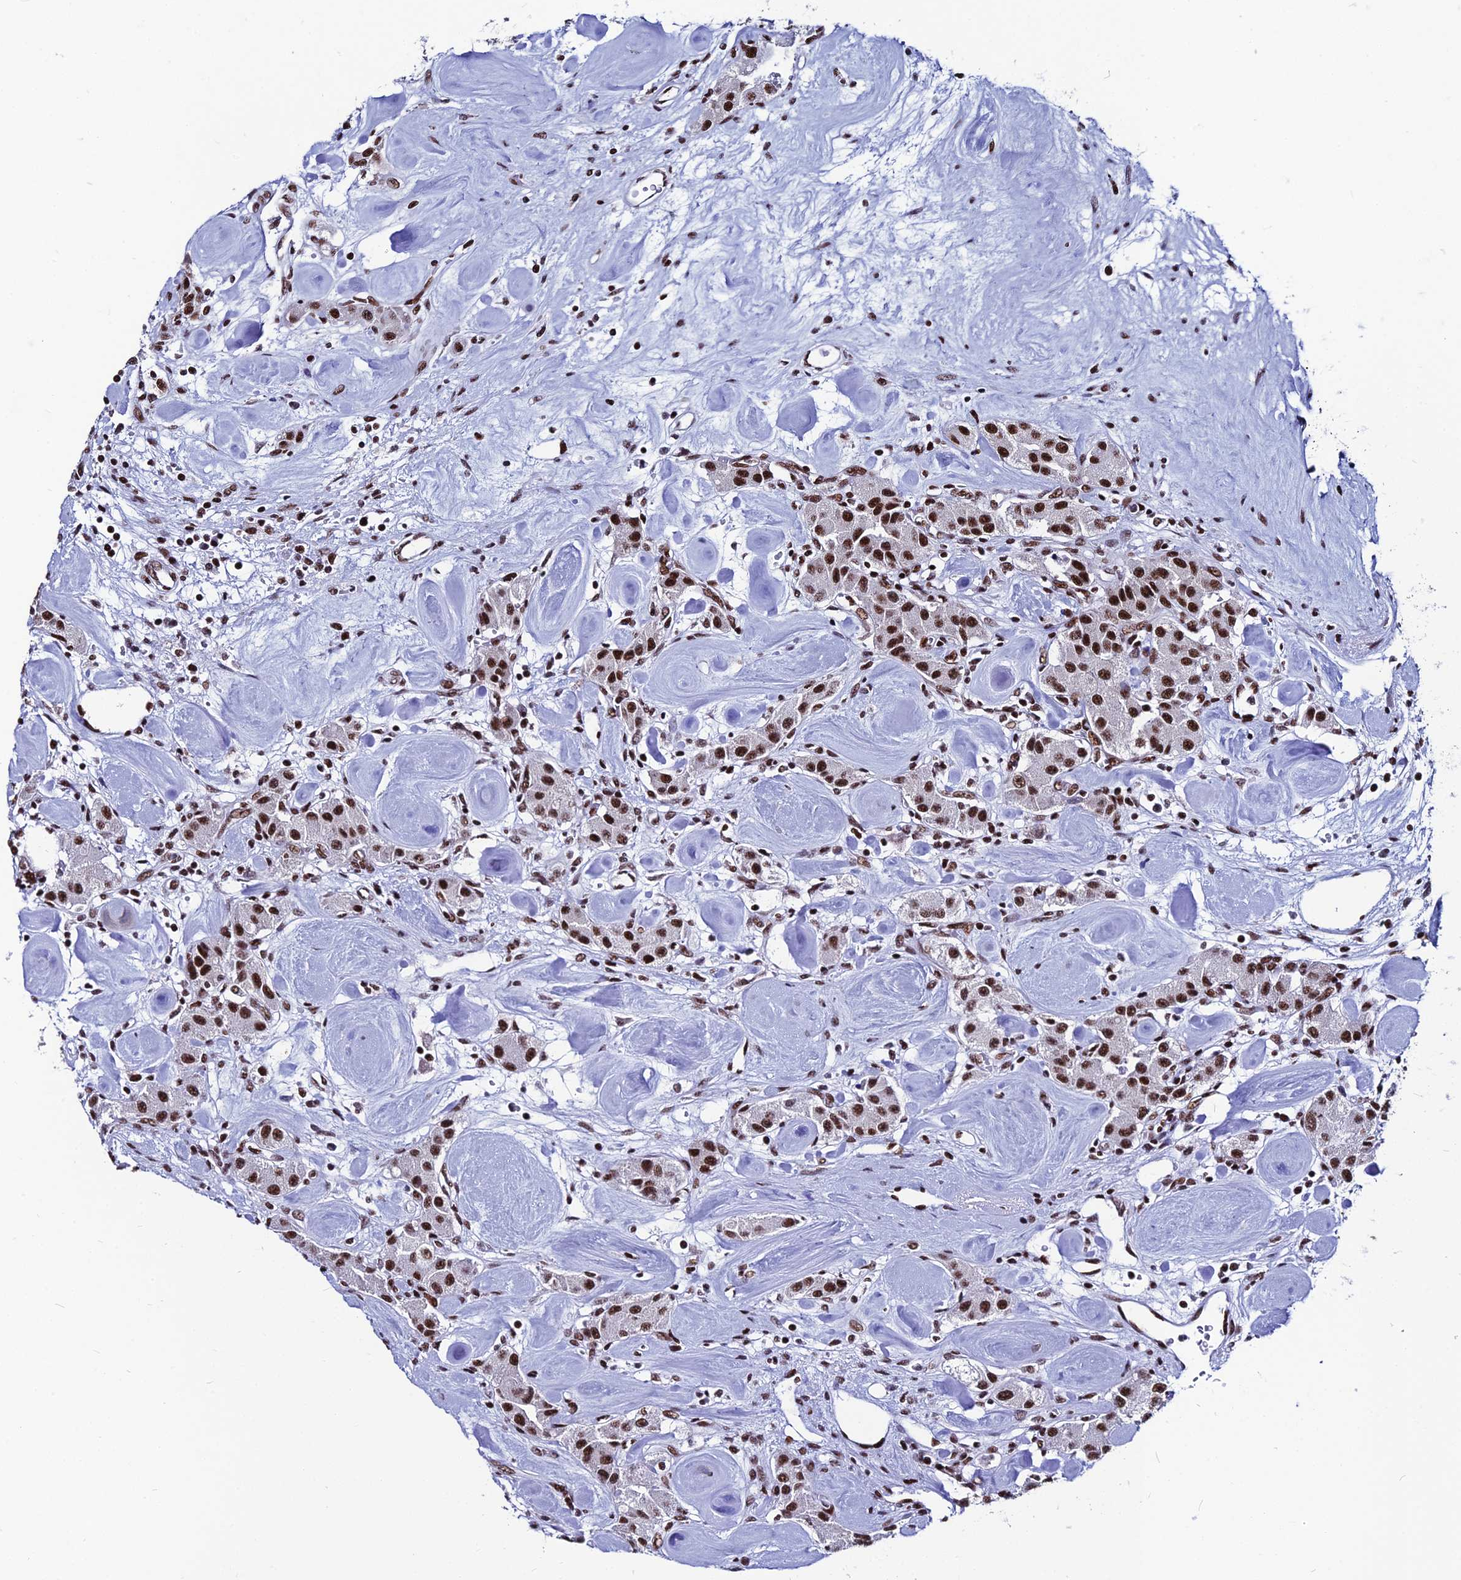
{"staining": {"intensity": "strong", "quantity": ">75%", "location": "nuclear"}, "tissue": "carcinoid", "cell_type": "Tumor cells", "image_type": "cancer", "snomed": [{"axis": "morphology", "description": "Carcinoid, malignant, NOS"}, {"axis": "topography", "description": "Pancreas"}], "caption": "The immunohistochemical stain labels strong nuclear staining in tumor cells of carcinoid tissue. The protein is stained brown, and the nuclei are stained in blue (DAB (3,3'-diaminobenzidine) IHC with brightfield microscopy, high magnification).", "gene": "HNRNPH1", "patient": {"sex": "male", "age": 41}}